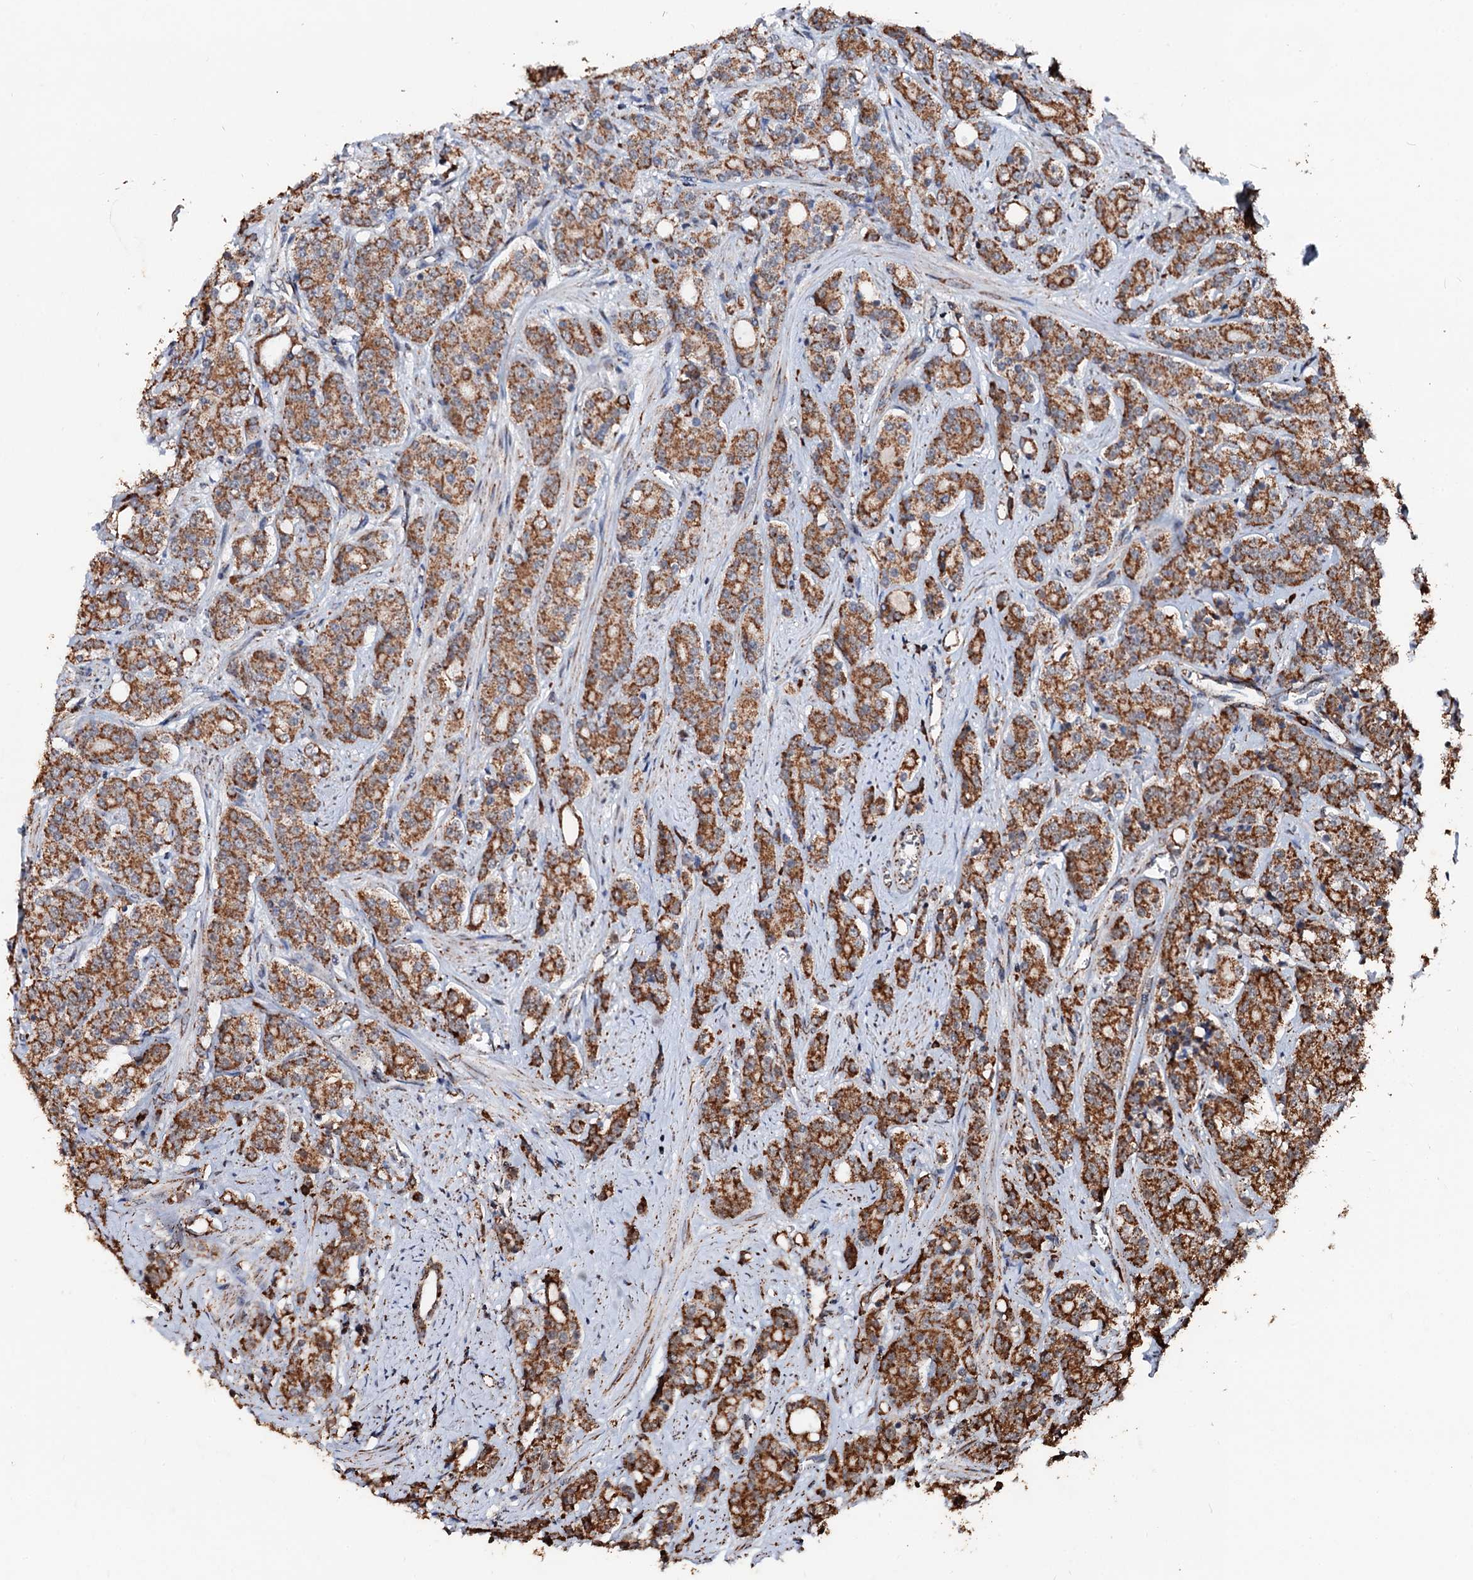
{"staining": {"intensity": "moderate", "quantity": ">75%", "location": "cytoplasmic/membranous"}, "tissue": "prostate cancer", "cell_type": "Tumor cells", "image_type": "cancer", "snomed": [{"axis": "morphology", "description": "Adenocarcinoma, High grade"}, {"axis": "topography", "description": "Prostate"}], "caption": "Moderate cytoplasmic/membranous positivity for a protein is identified in approximately >75% of tumor cells of prostate cancer using immunohistochemistry.", "gene": "SECISBP2L", "patient": {"sex": "male", "age": 62}}